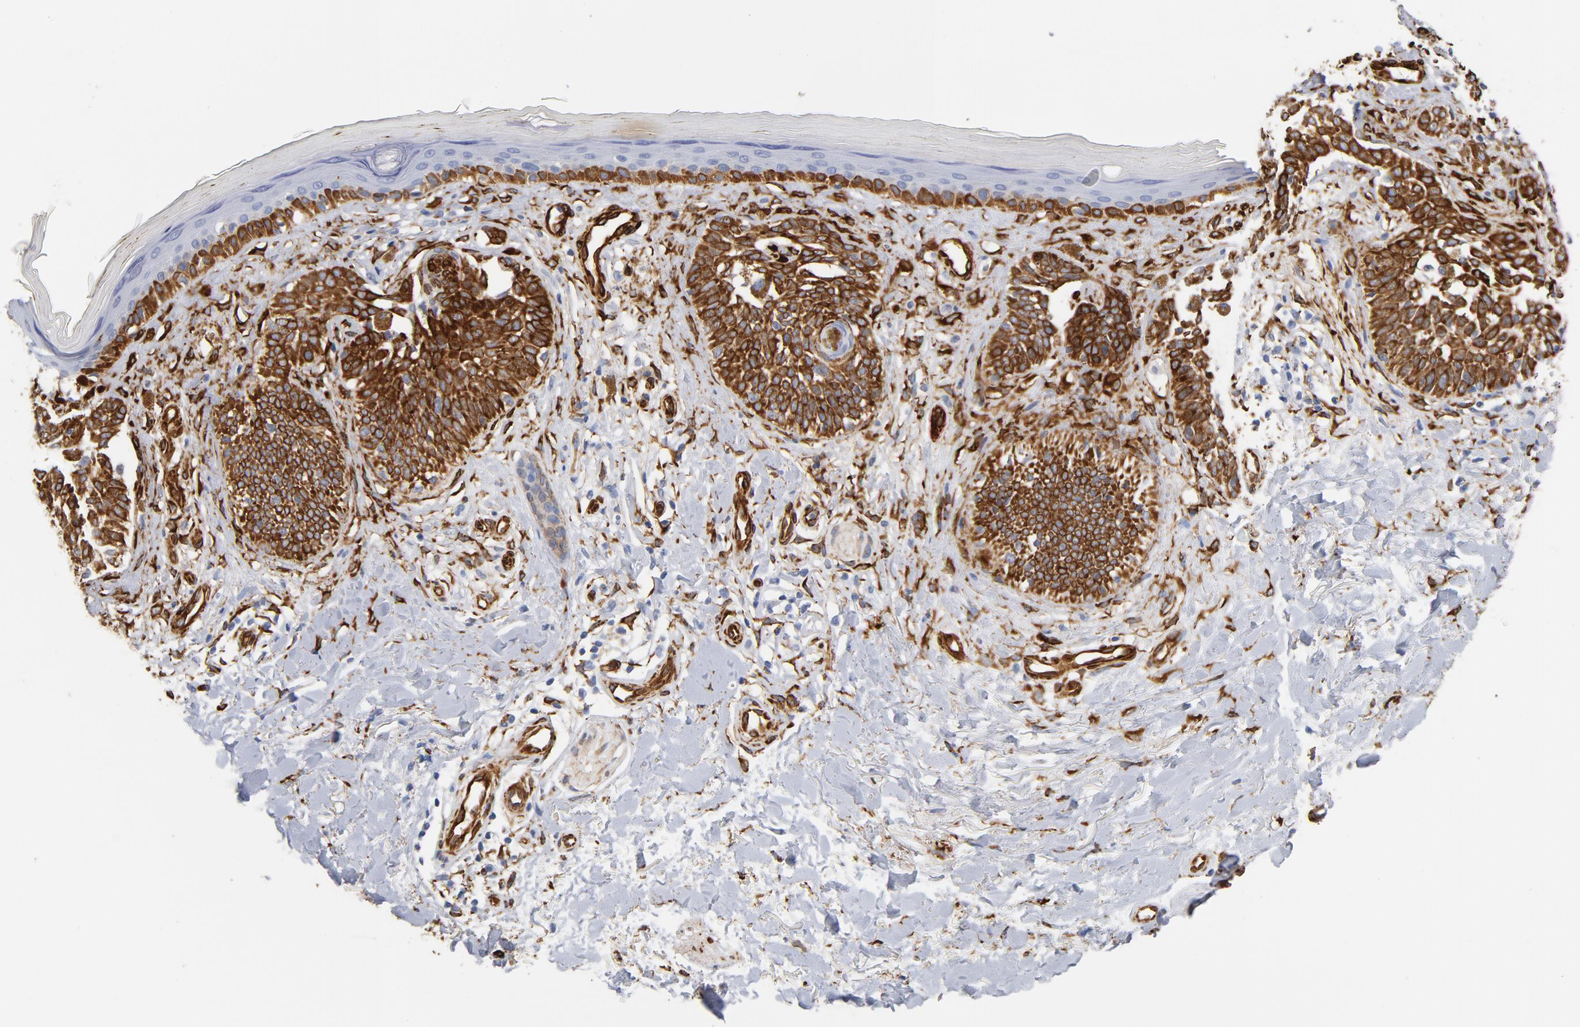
{"staining": {"intensity": "strong", "quantity": ">75%", "location": "cytoplasmic/membranous"}, "tissue": "skin cancer", "cell_type": "Tumor cells", "image_type": "cancer", "snomed": [{"axis": "morphology", "description": "Normal tissue, NOS"}, {"axis": "morphology", "description": "Basal cell carcinoma"}, {"axis": "topography", "description": "Skin"}], "caption": "Basal cell carcinoma (skin) stained with immunohistochemistry (IHC) shows strong cytoplasmic/membranous positivity in about >75% of tumor cells.", "gene": "SERPINH1", "patient": {"sex": "female", "age": 58}}